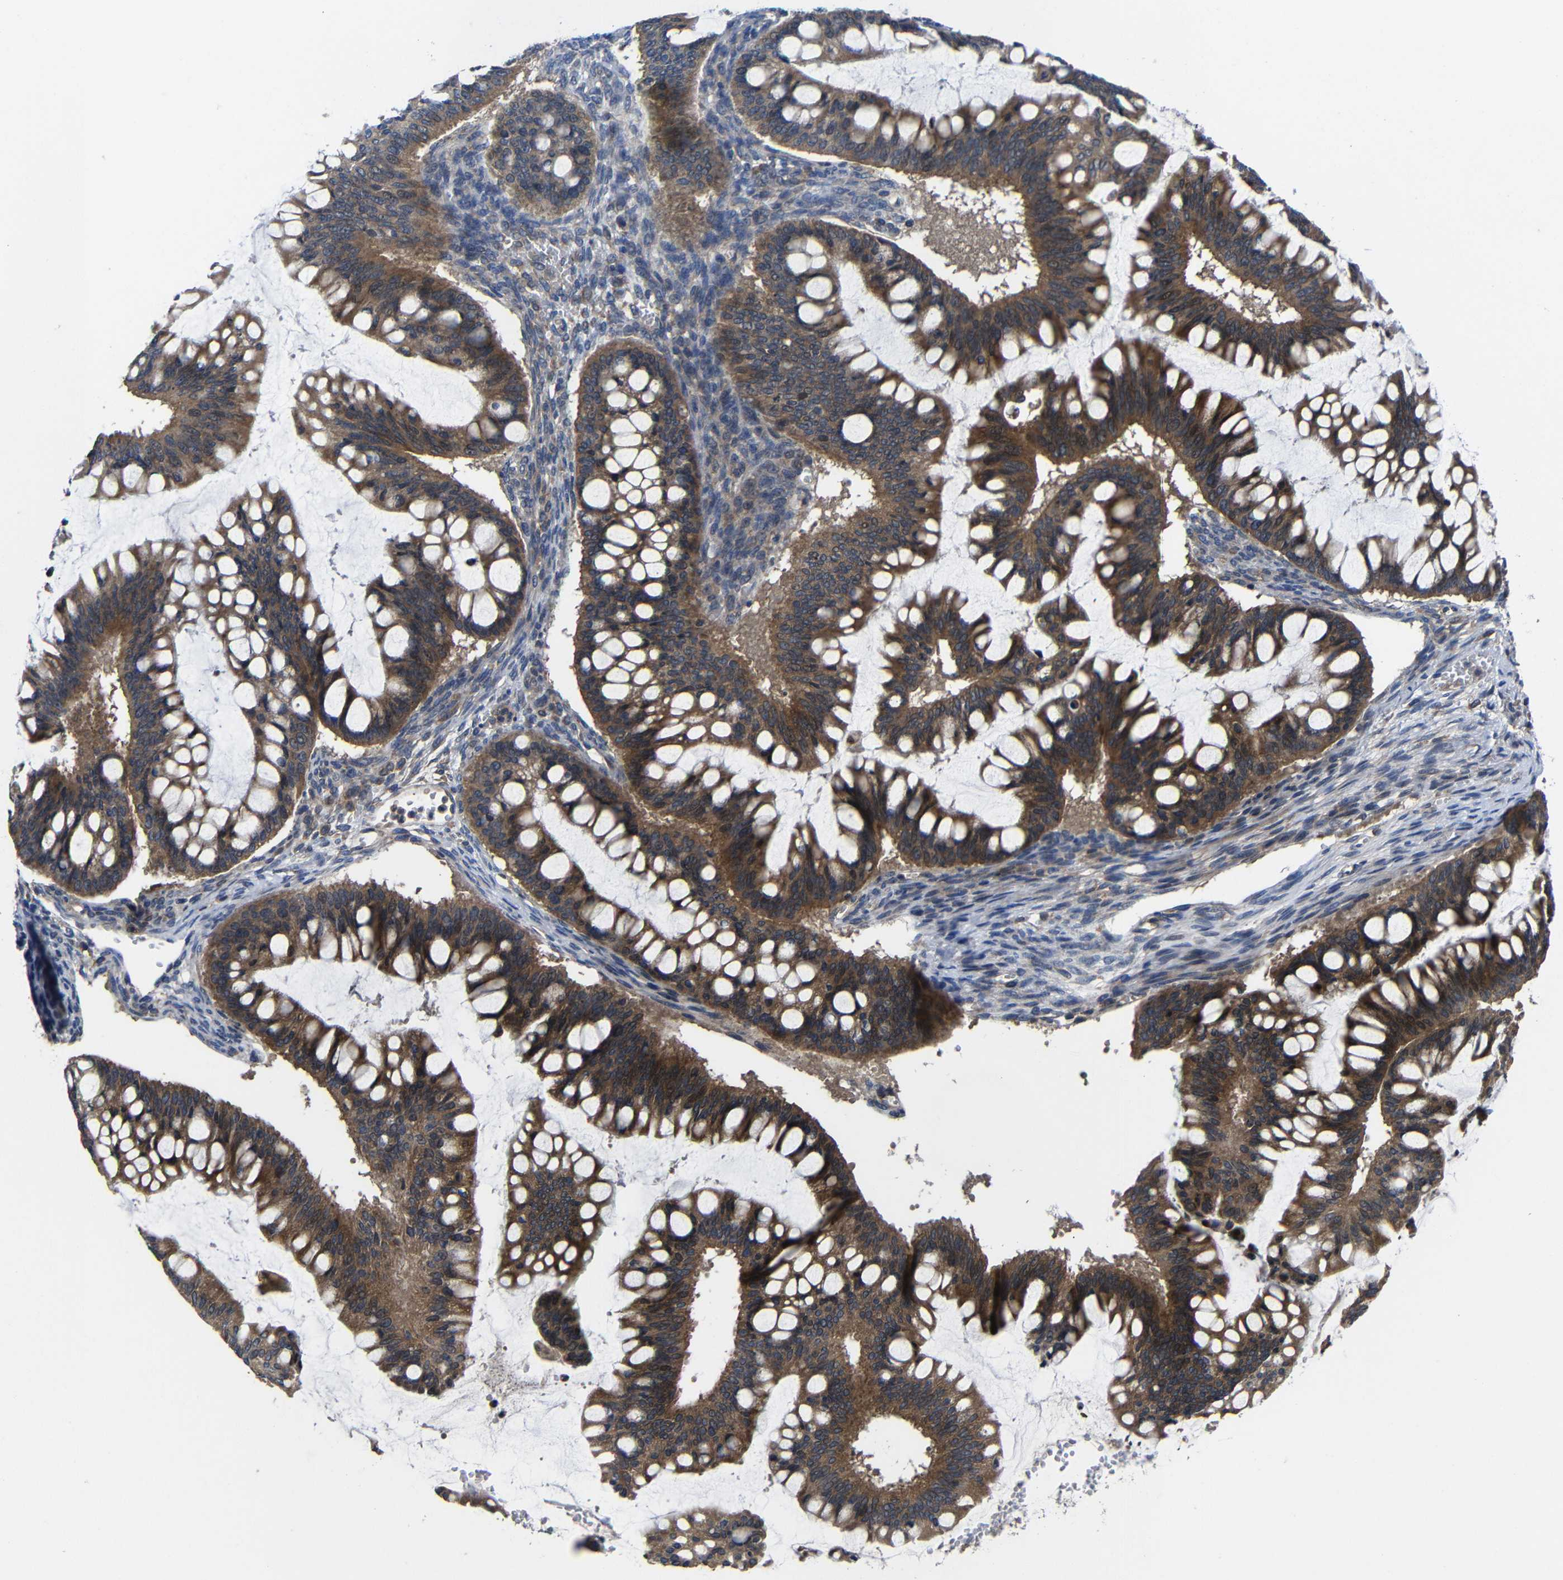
{"staining": {"intensity": "moderate", "quantity": ">75%", "location": "cytoplasmic/membranous"}, "tissue": "ovarian cancer", "cell_type": "Tumor cells", "image_type": "cancer", "snomed": [{"axis": "morphology", "description": "Cystadenocarcinoma, mucinous, NOS"}, {"axis": "topography", "description": "Ovary"}], "caption": "A histopathology image of ovarian cancer (mucinous cystadenocarcinoma) stained for a protein demonstrates moderate cytoplasmic/membranous brown staining in tumor cells.", "gene": "LPAR5", "patient": {"sex": "female", "age": 73}}